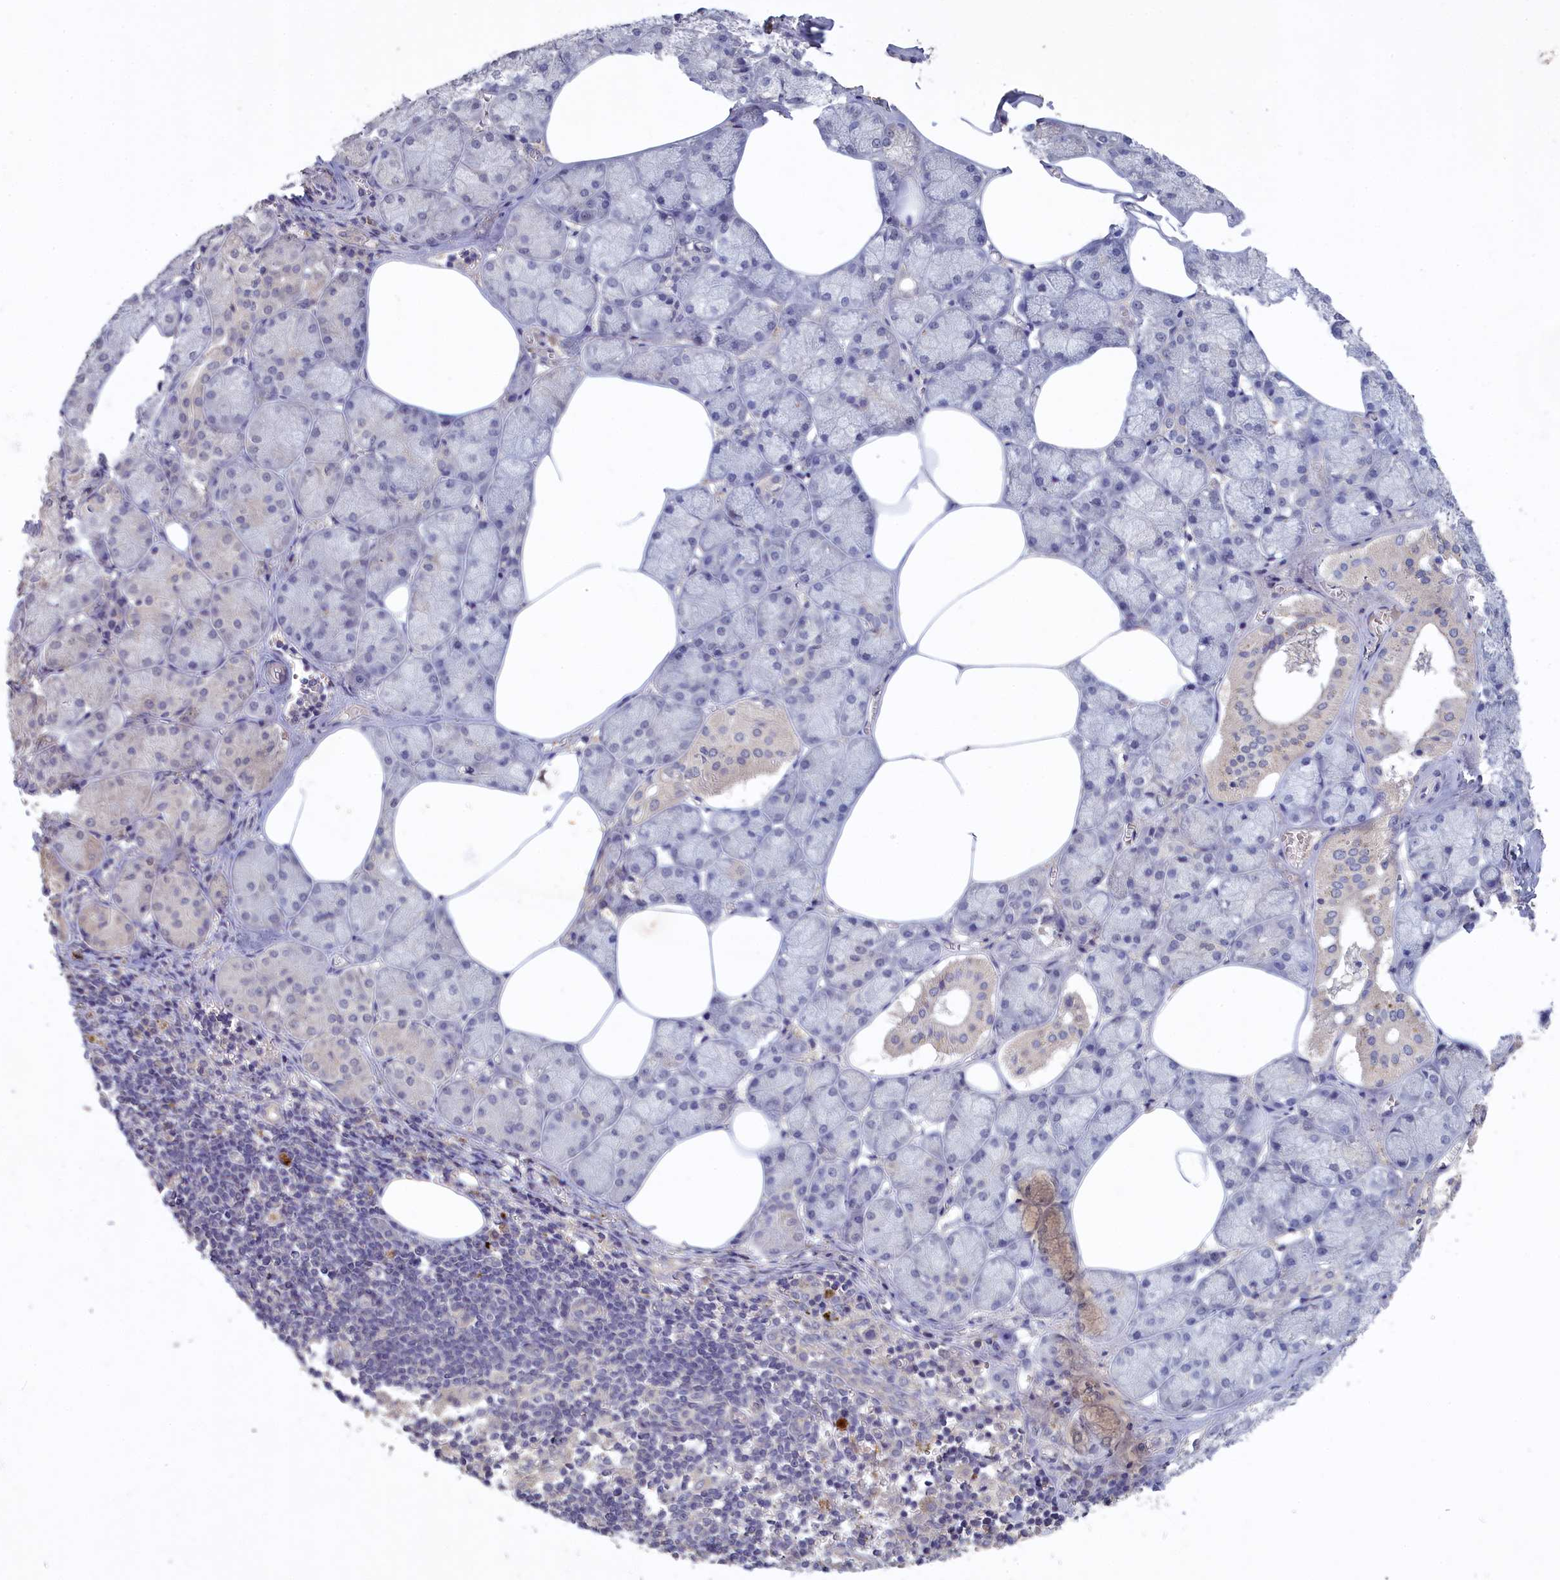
{"staining": {"intensity": "negative", "quantity": "none", "location": "none"}, "tissue": "salivary gland", "cell_type": "Glandular cells", "image_type": "normal", "snomed": [{"axis": "morphology", "description": "Normal tissue, NOS"}, {"axis": "topography", "description": "Salivary gland"}], "caption": "The immunohistochemistry (IHC) micrograph has no significant expression in glandular cells of salivary gland.", "gene": "CELF5", "patient": {"sex": "male", "age": 62}}